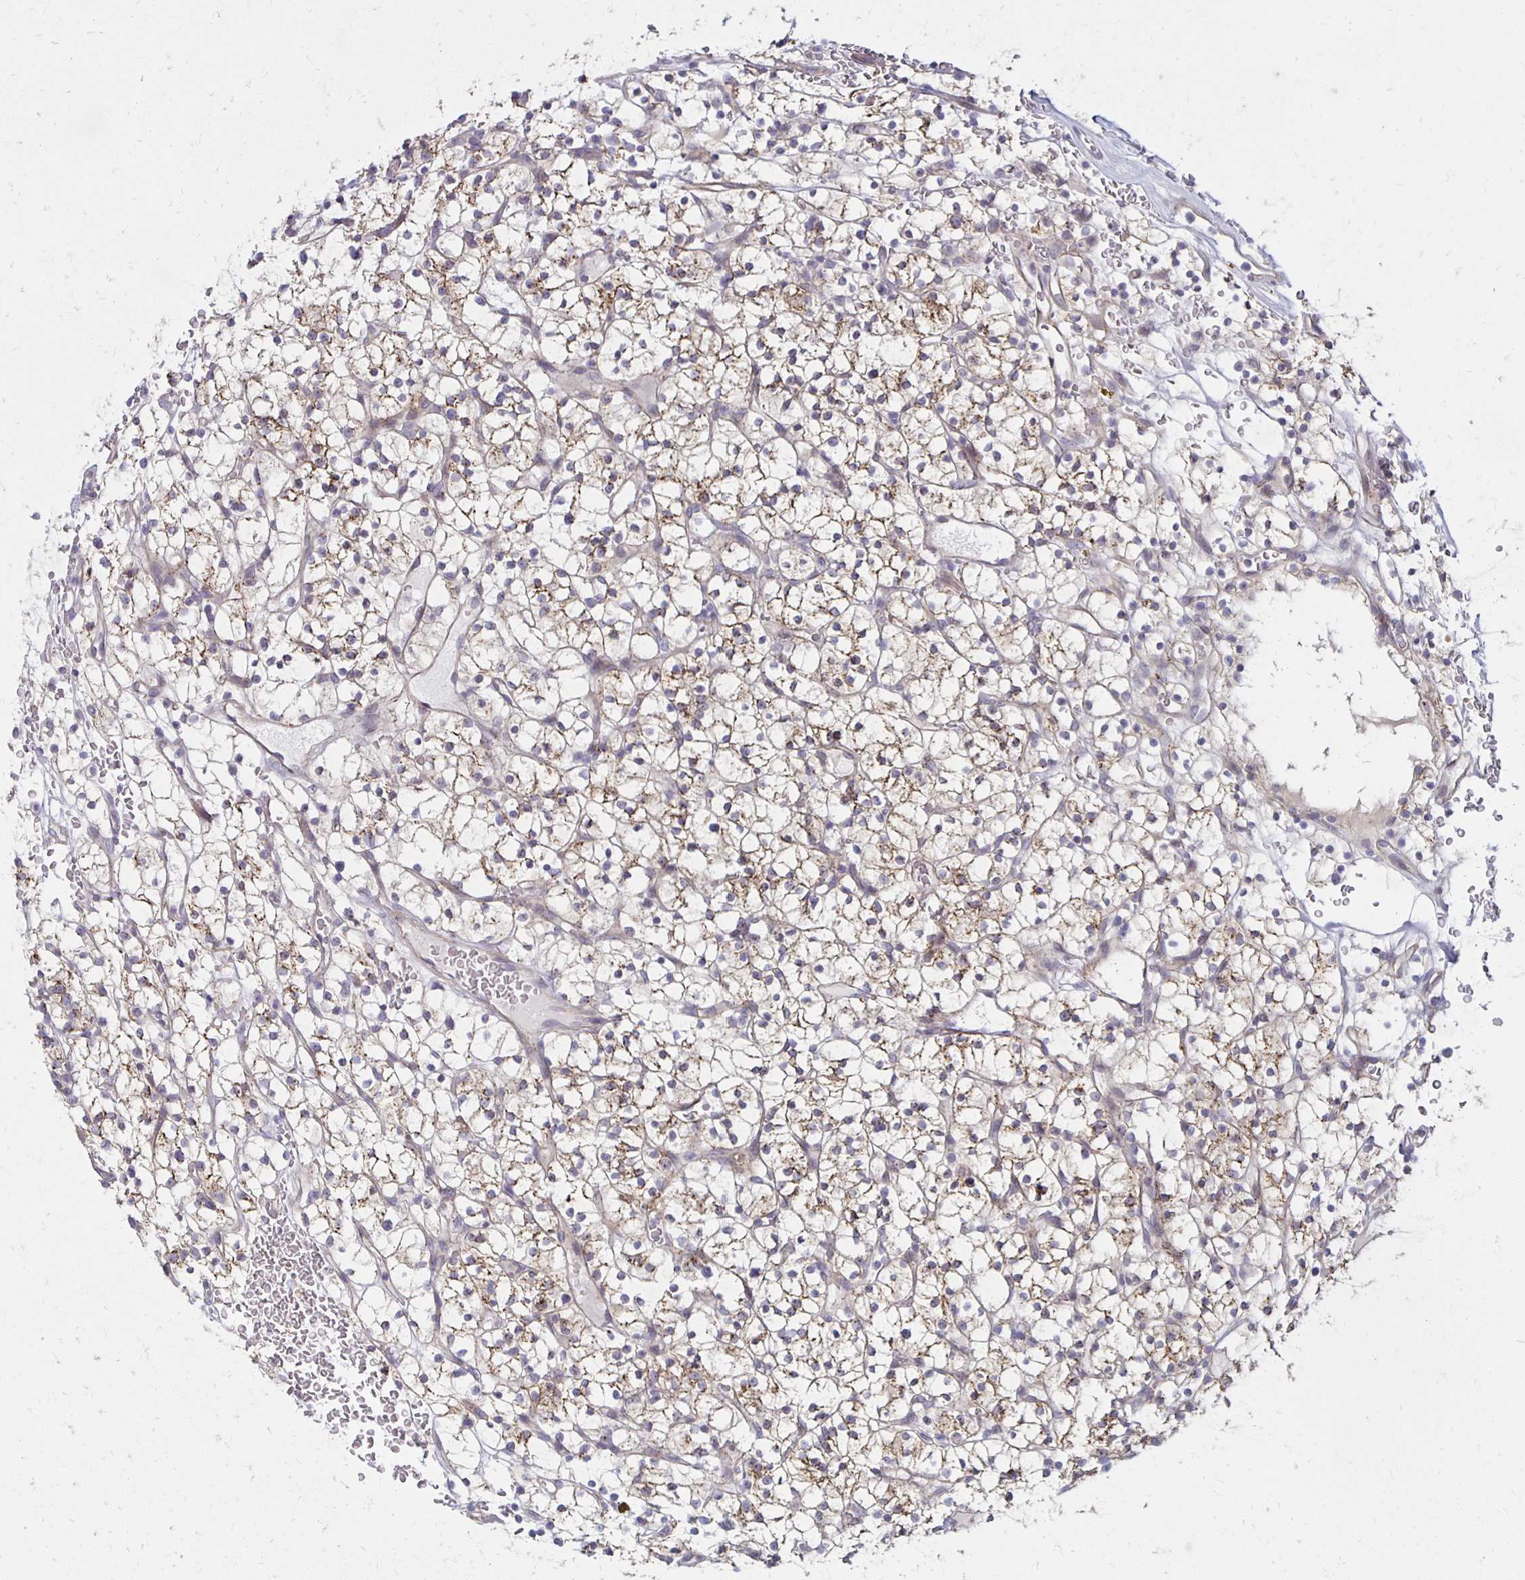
{"staining": {"intensity": "weak", "quantity": ">75%", "location": "cytoplasmic/membranous"}, "tissue": "renal cancer", "cell_type": "Tumor cells", "image_type": "cancer", "snomed": [{"axis": "morphology", "description": "Adenocarcinoma, NOS"}, {"axis": "topography", "description": "Kidney"}], "caption": "The histopathology image displays staining of renal cancer, revealing weak cytoplasmic/membranous protein positivity (brown color) within tumor cells.", "gene": "KATNBL1", "patient": {"sex": "female", "age": 64}}